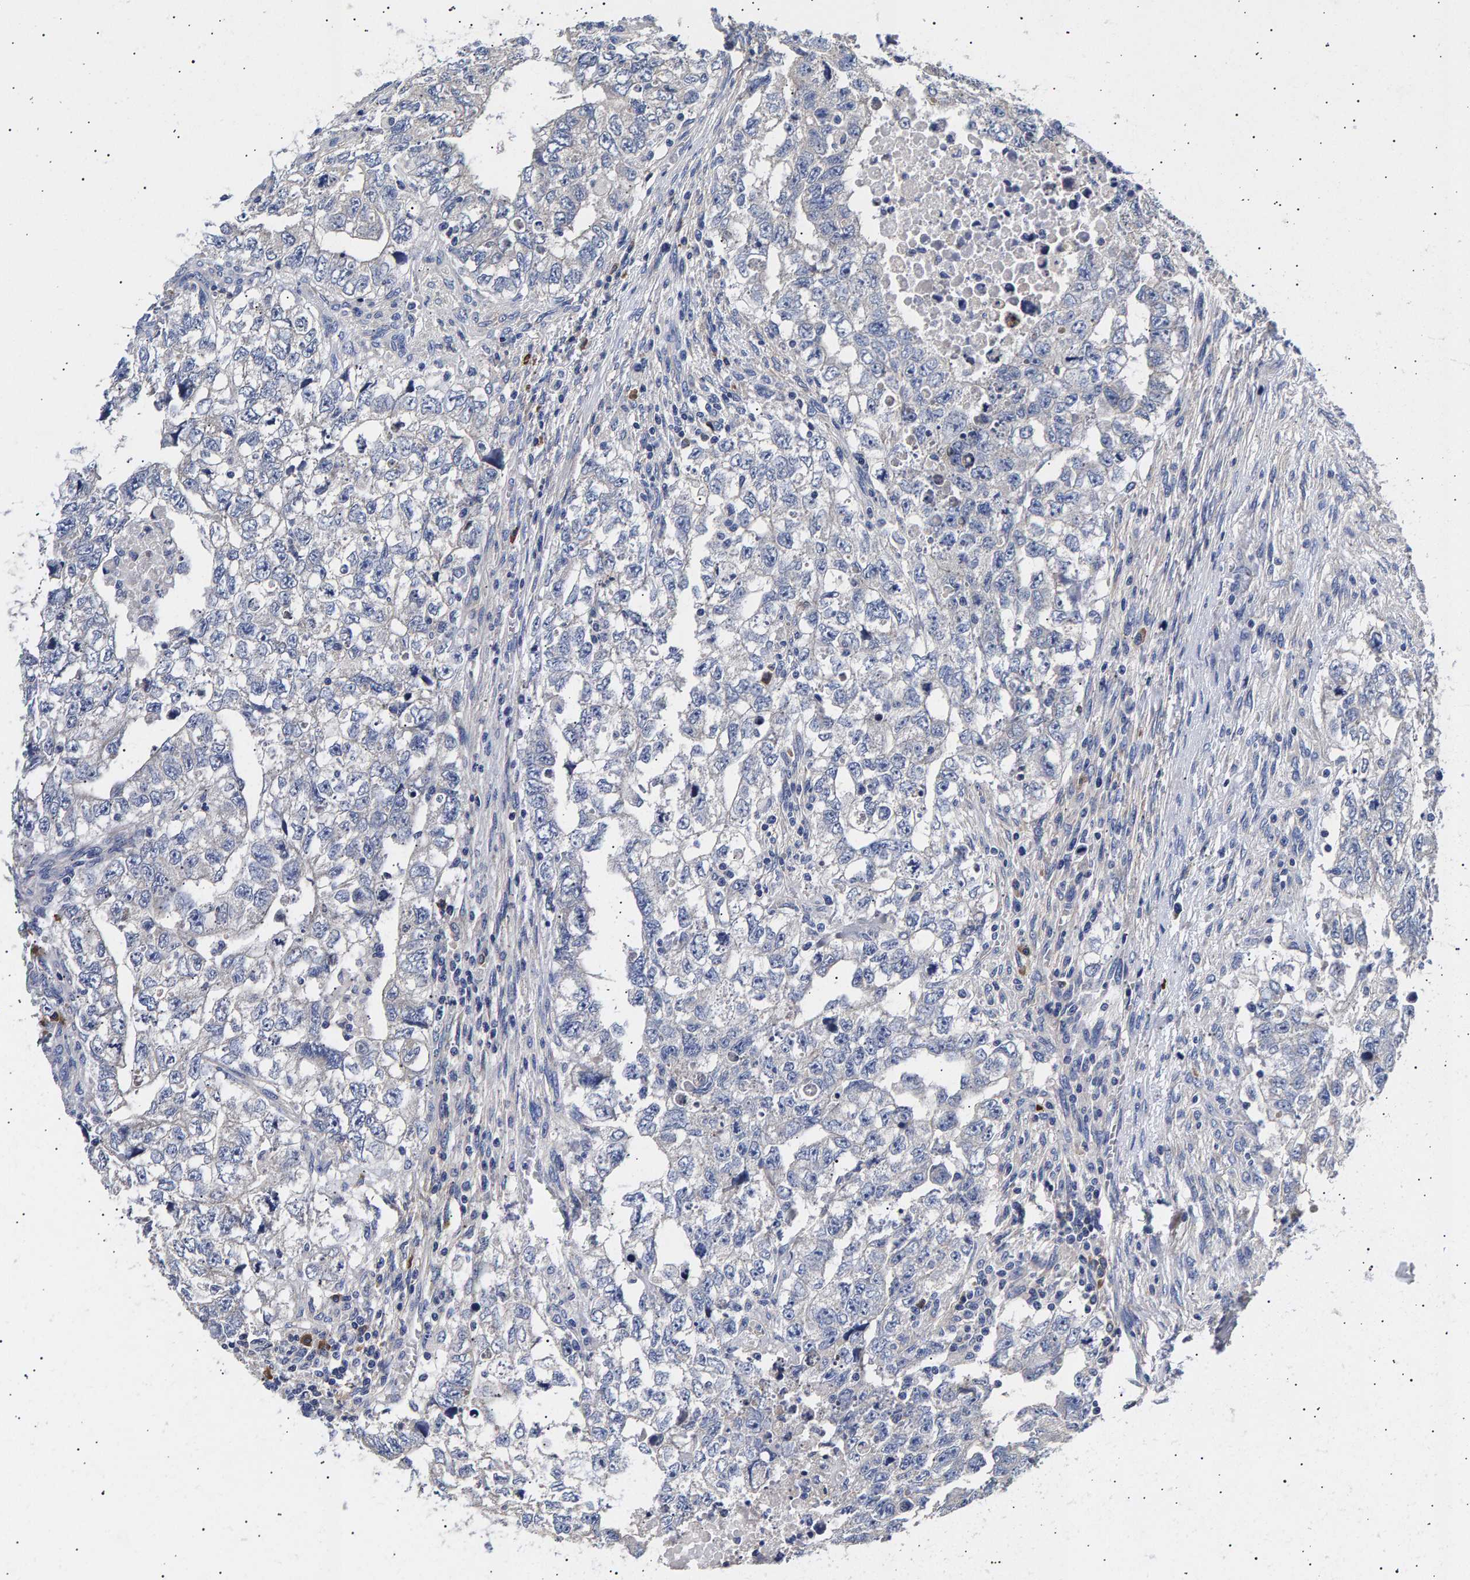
{"staining": {"intensity": "negative", "quantity": "none", "location": "none"}, "tissue": "testis cancer", "cell_type": "Tumor cells", "image_type": "cancer", "snomed": [{"axis": "morphology", "description": "Carcinoma, Embryonal, NOS"}, {"axis": "topography", "description": "Testis"}], "caption": "Human embryonal carcinoma (testis) stained for a protein using IHC displays no positivity in tumor cells.", "gene": "ANKRD40", "patient": {"sex": "male", "age": 36}}